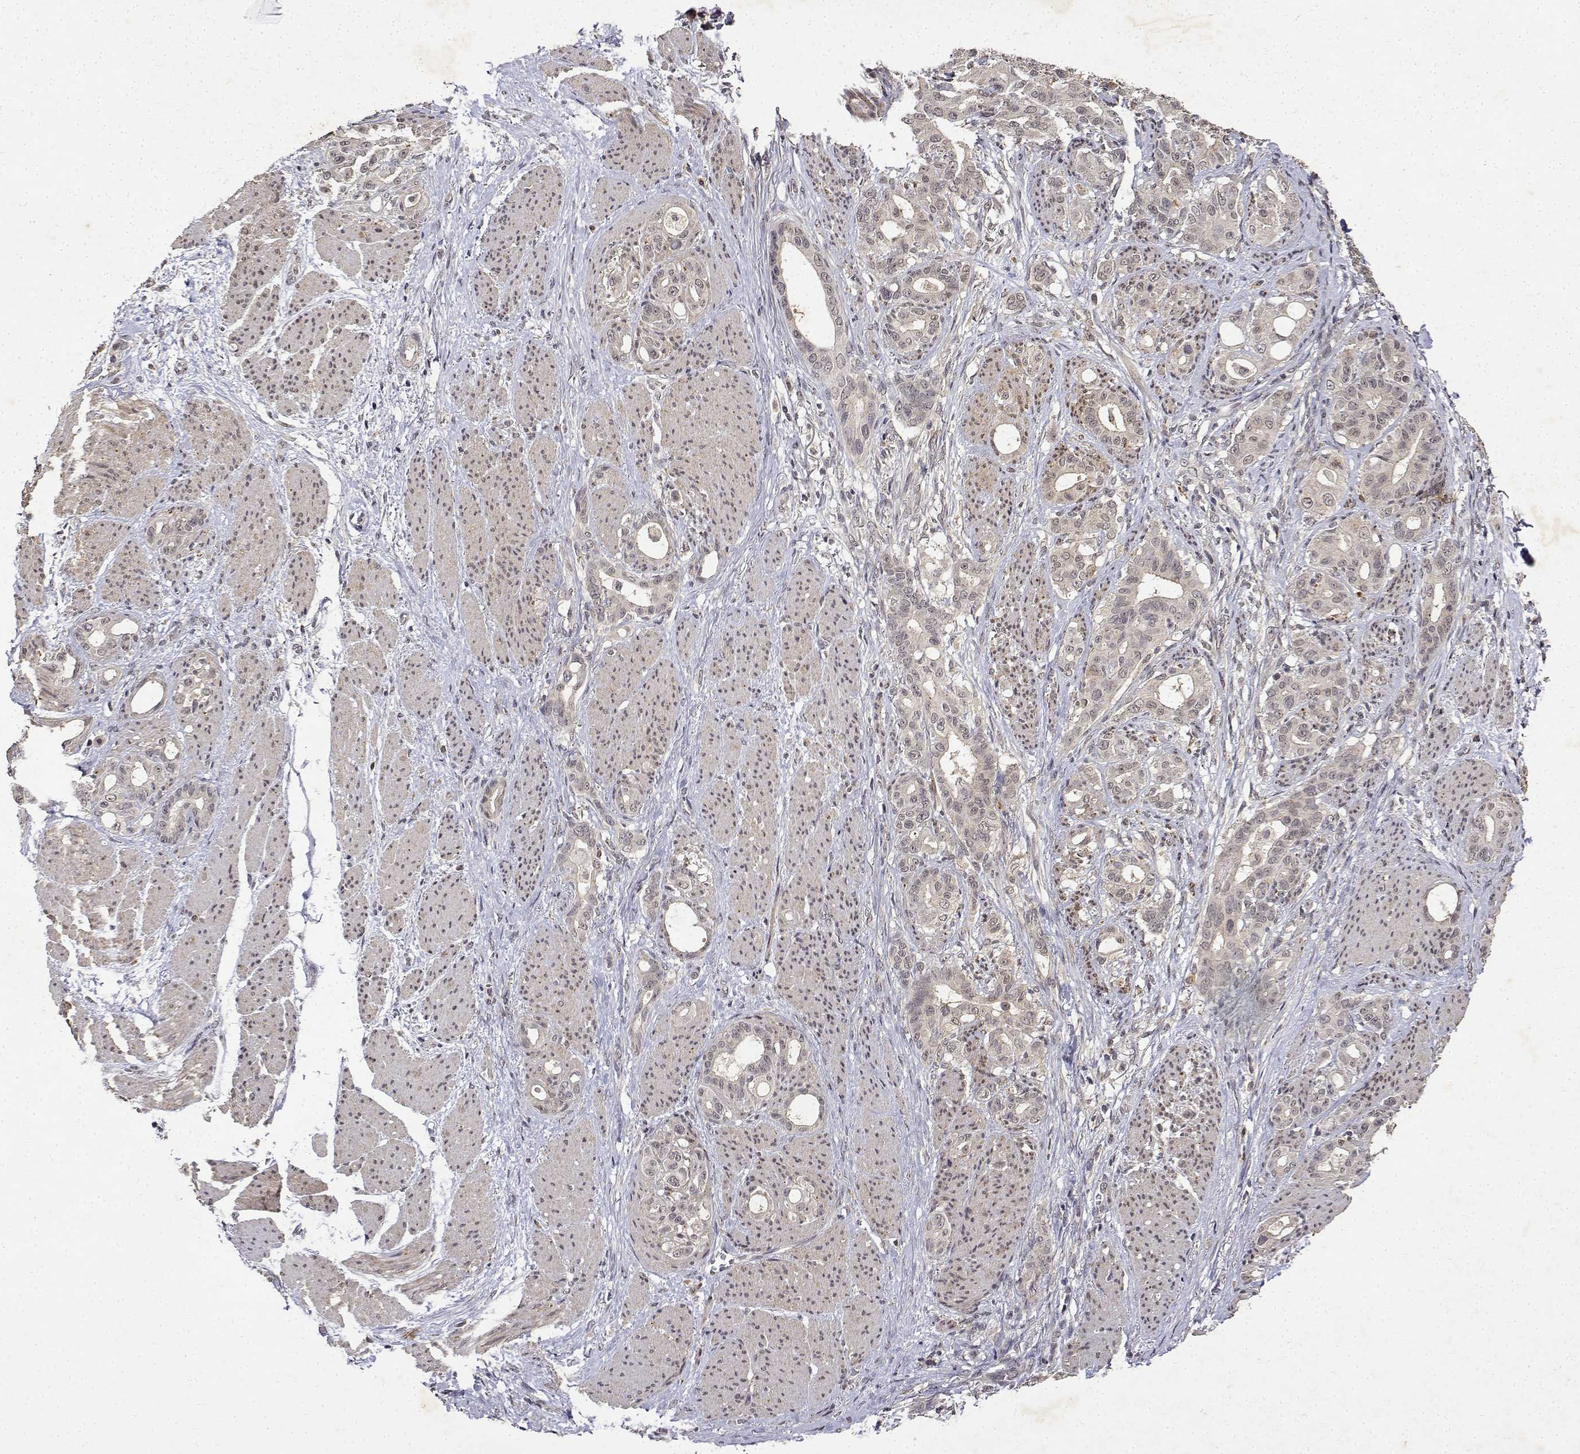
{"staining": {"intensity": "weak", "quantity": ">75%", "location": "cytoplasmic/membranous"}, "tissue": "stomach cancer", "cell_type": "Tumor cells", "image_type": "cancer", "snomed": [{"axis": "morphology", "description": "Normal tissue, NOS"}, {"axis": "morphology", "description": "Adenocarcinoma, NOS"}, {"axis": "topography", "description": "Esophagus"}, {"axis": "topography", "description": "Stomach, upper"}], "caption": "Immunohistochemical staining of human stomach cancer (adenocarcinoma) reveals low levels of weak cytoplasmic/membranous protein staining in about >75% of tumor cells. (brown staining indicates protein expression, while blue staining denotes nuclei).", "gene": "BDNF", "patient": {"sex": "male", "age": 62}}